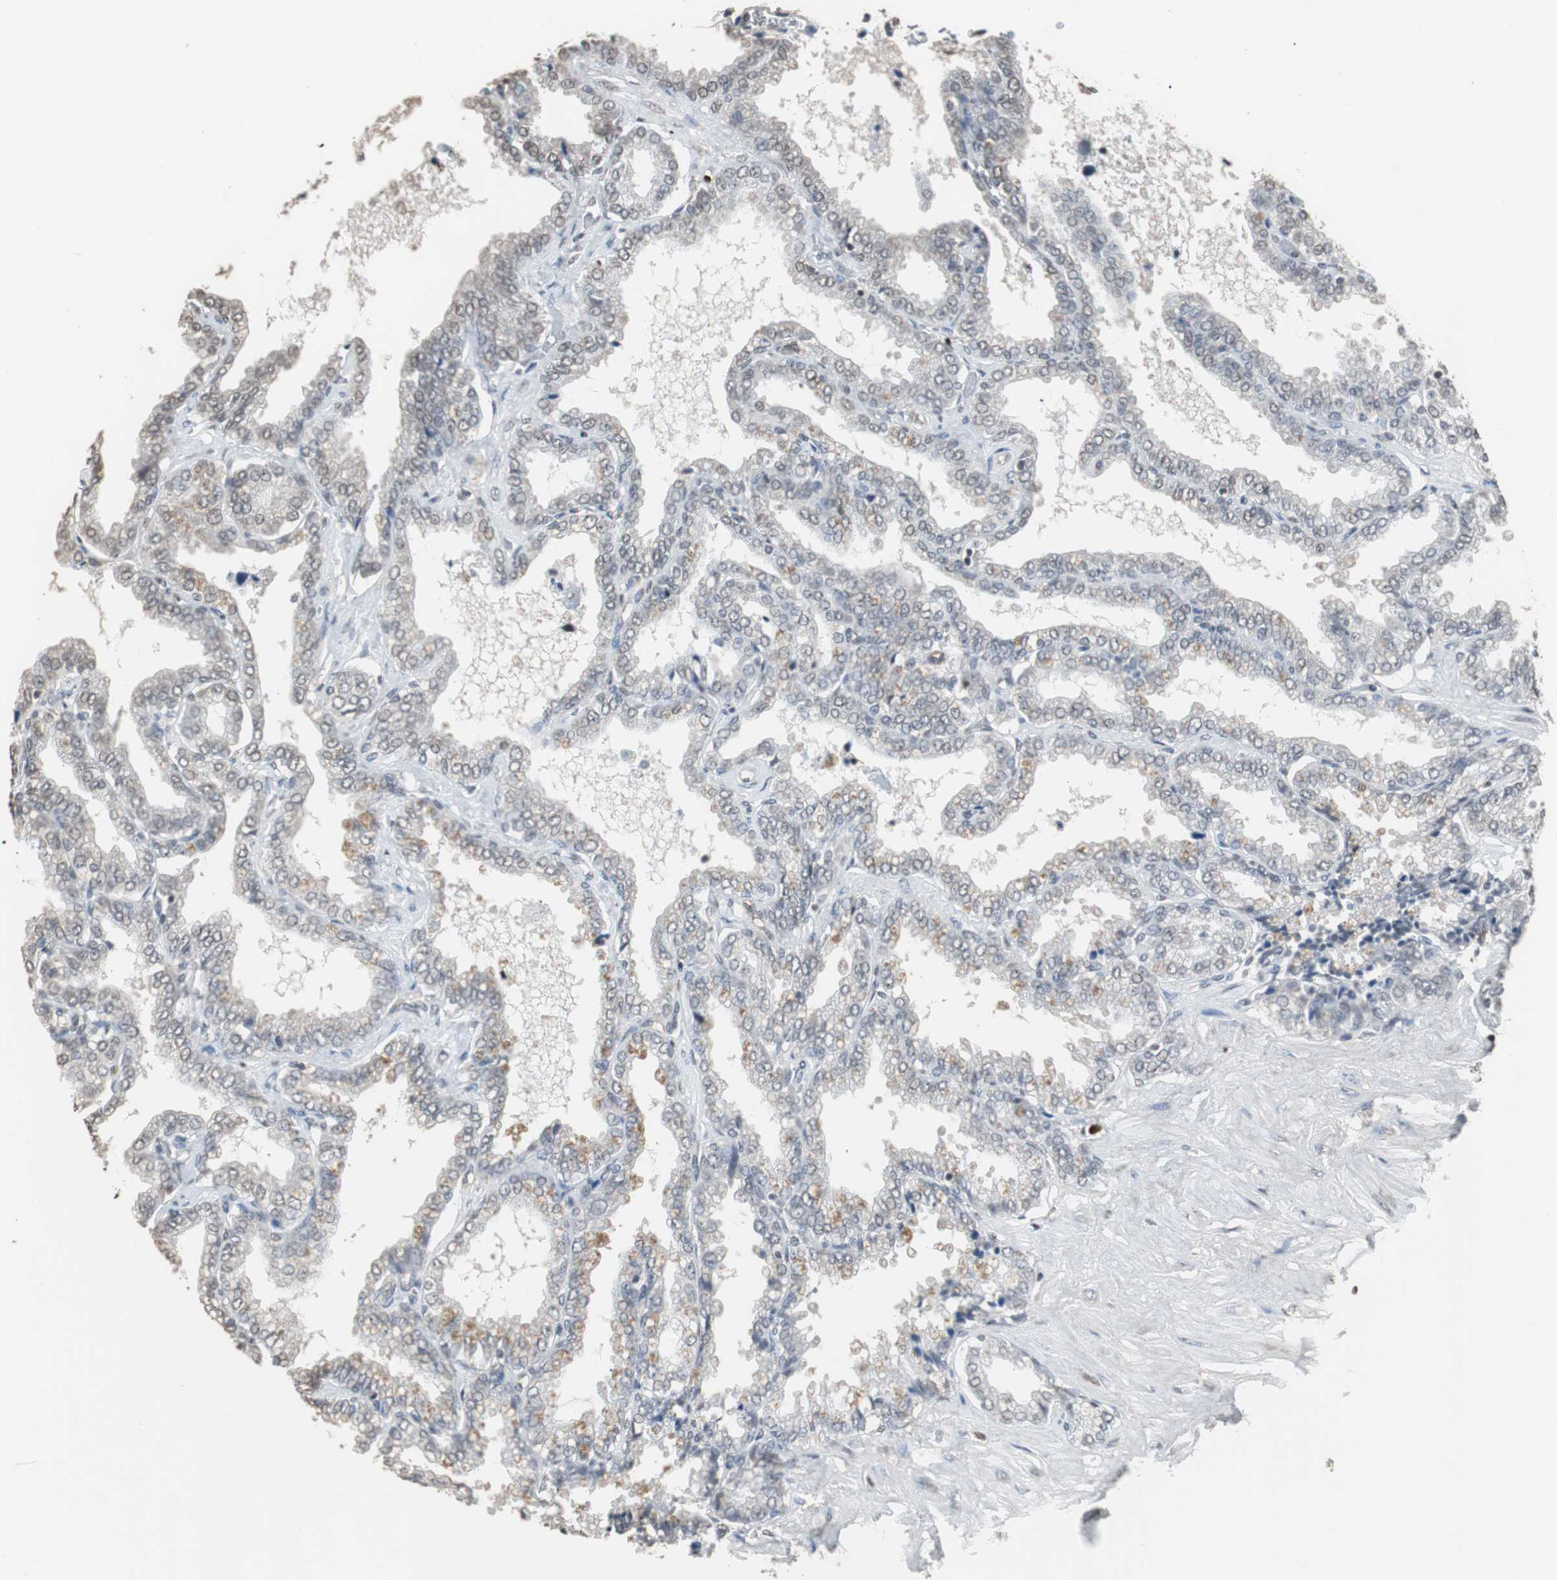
{"staining": {"intensity": "weak", "quantity": "25%-75%", "location": "cytoplasmic/membranous,nuclear"}, "tissue": "seminal vesicle", "cell_type": "Glandular cells", "image_type": "normal", "snomed": [{"axis": "morphology", "description": "Normal tissue, NOS"}, {"axis": "topography", "description": "Seminal veicle"}], "caption": "Immunohistochemistry (IHC) photomicrograph of benign human seminal vesicle stained for a protein (brown), which displays low levels of weak cytoplasmic/membranous,nuclear expression in approximately 25%-75% of glandular cells.", "gene": "TOP2A", "patient": {"sex": "male", "age": 46}}